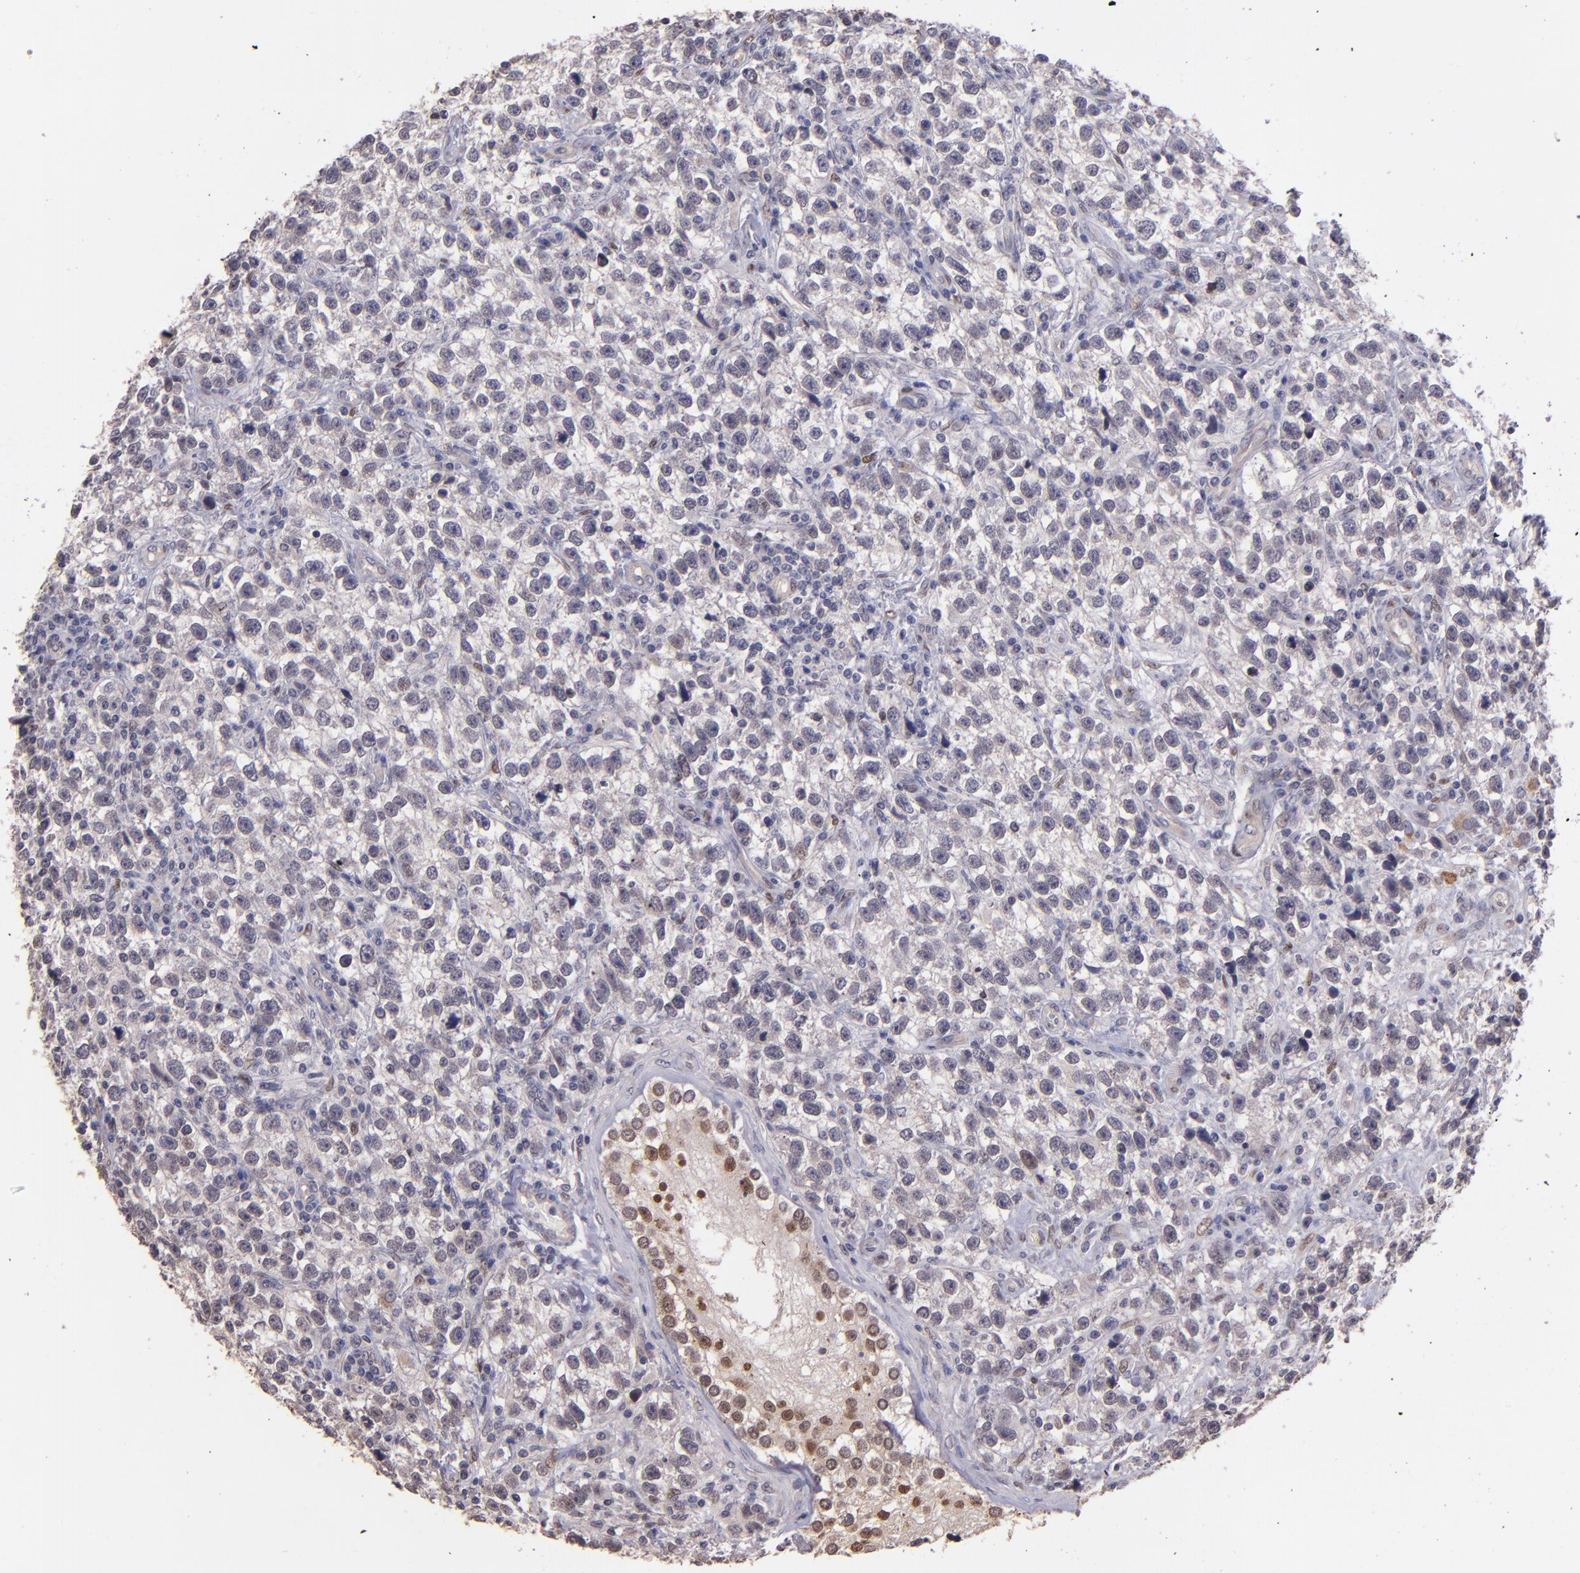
{"staining": {"intensity": "weak", "quantity": "25%-75%", "location": "nuclear"}, "tissue": "testis cancer", "cell_type": "Tumor cells", "image_type": "cancer", "snomed": [{"axis": "morphology", "description": "Seminoma, NOS"}, {"axis": "topography", "description": "Testis"}], "caption": "Human testis cancer stained with a protein marker exhibits weak staining in tumor cells.", "gene": "NUP62CL", "patient": {"sex": "male", "age": 38}}